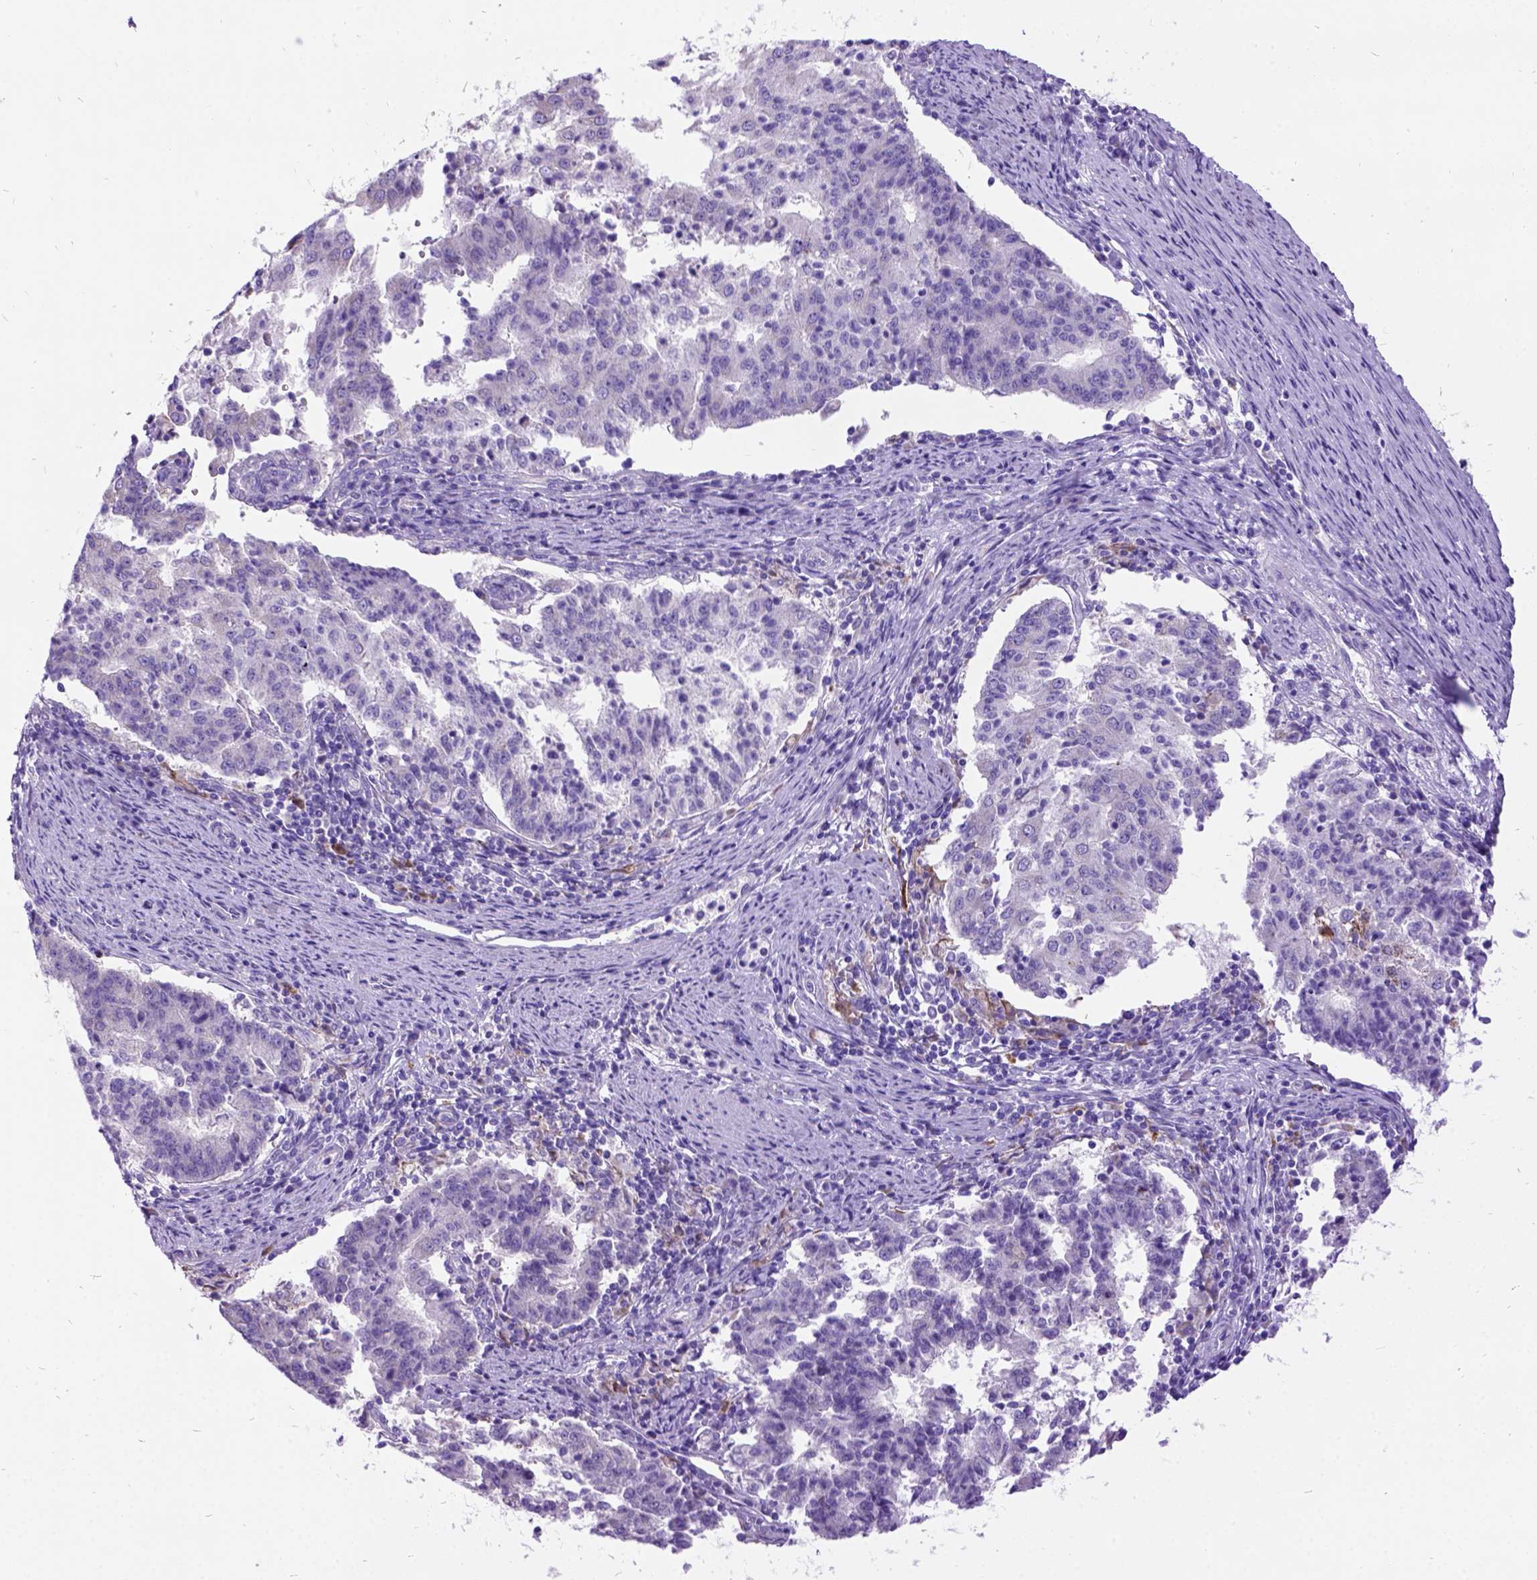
{"staining": {"intensity": "negative", "quantity": "none", "location": "none"}, "tissue": "endometrial cancer", "cell_type": "Tumor cells", "image_type": "cancer", "snomed": [{"axis": "morphology", "description": "Adenocarcinoma, NOS"}, {"axis": "topography", "description": "Endometrium"}], "caption": "This is an immunohistochemistry photomicrograph of human endometrial adenocarcinoma. There is no expression in tumor cells.", "gene": "CFAP54", "patient": {"sex": "female", "age": 82}}